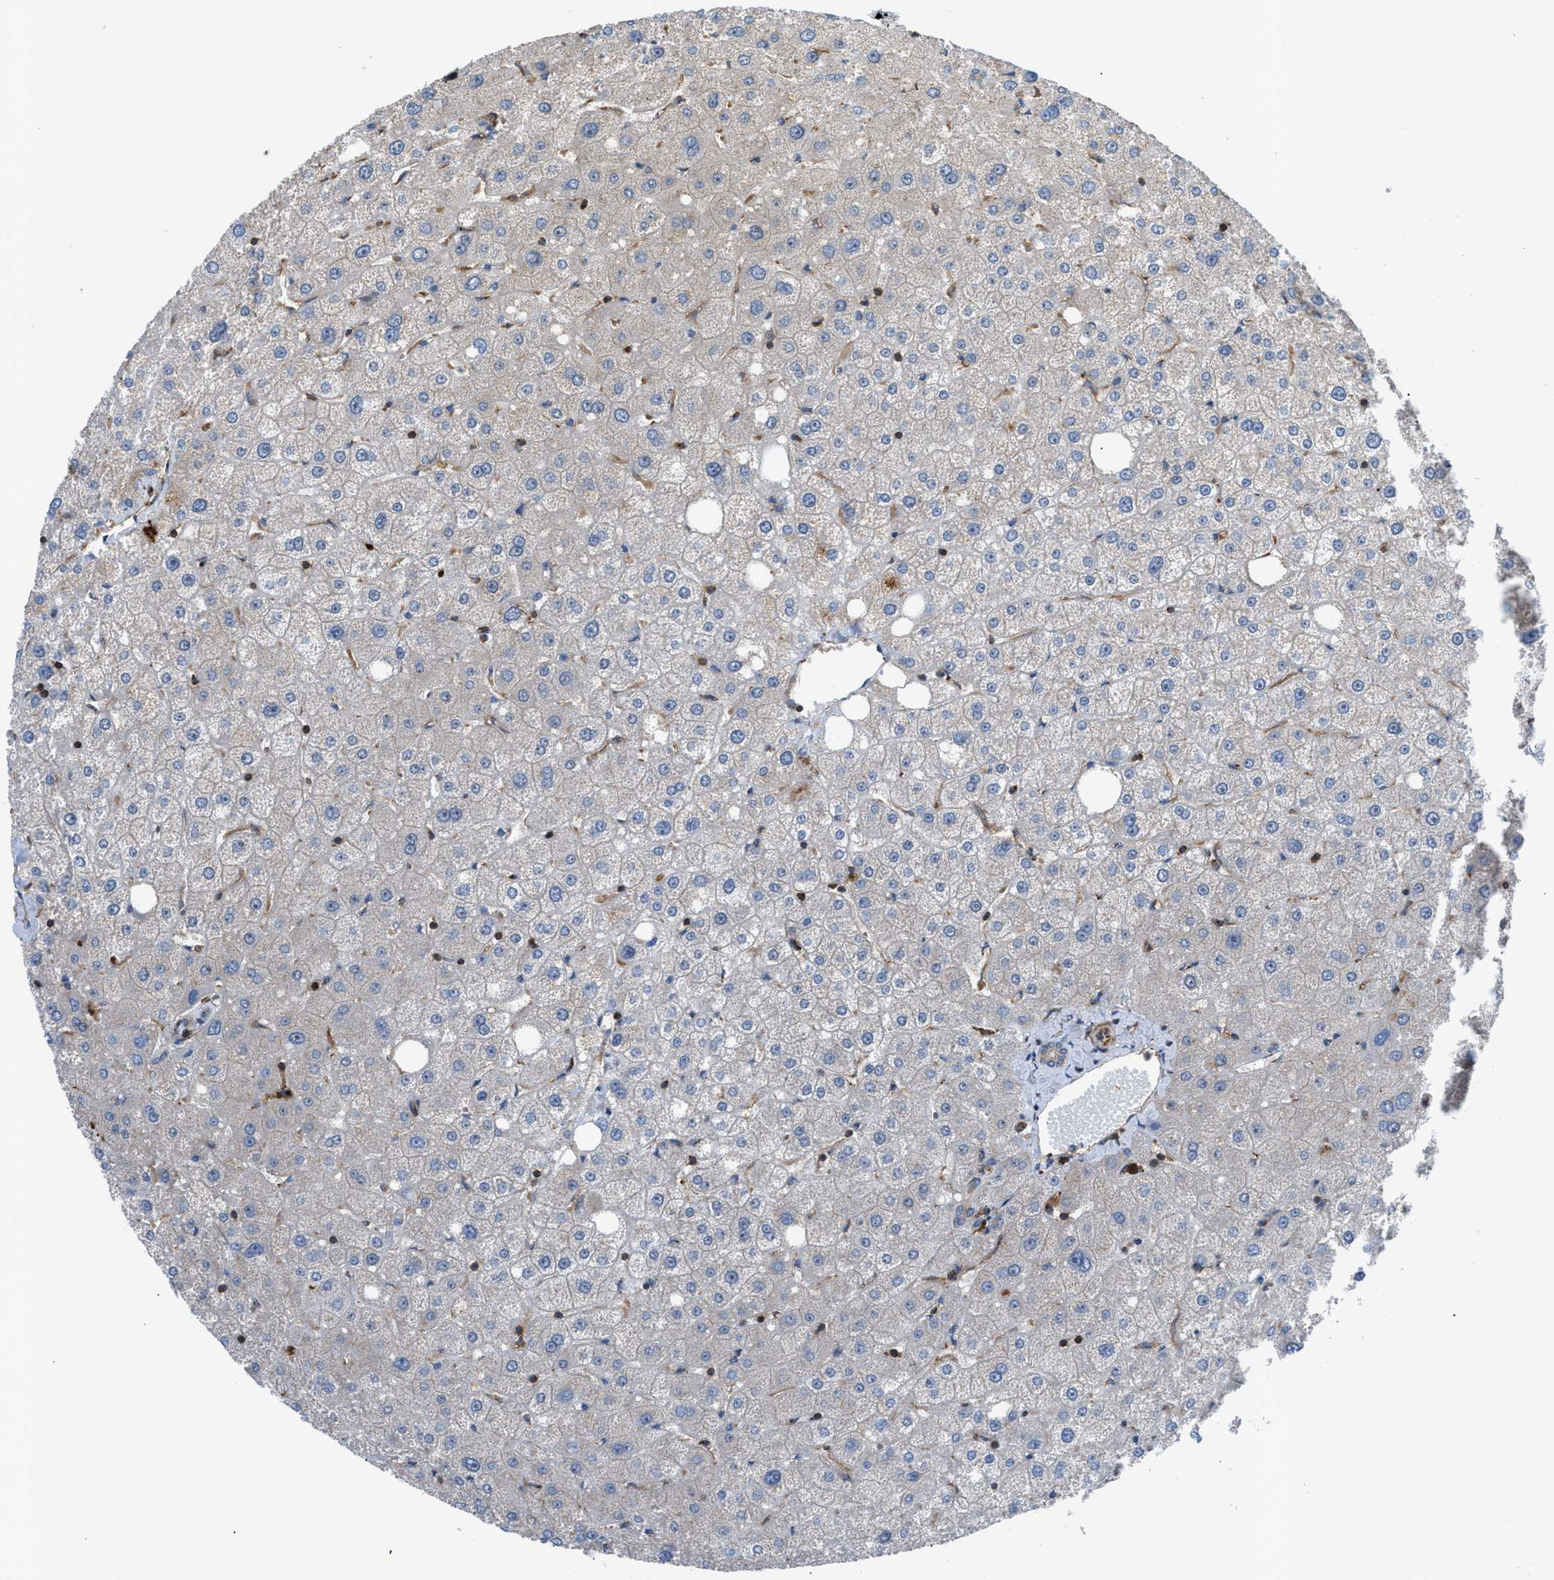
{"staining": {"intensity": "weak", "quantity": "25%-75%", "location": "cytoplasmic/membranous"}, "tissue": "liver", "cell_type": "Cholangiocytes", "image_type": "normal", "snomed": [{"axis": "morphology", "description": "Normal tissue, NOS"}, {"axis": "topography", "description": "Liver"}], "caption": "Immunohistochemical staining of benign human liver reveals weak cytoplasmic/membranous protein expression in approximately 25%-75% of cholangiocytes. Immunohistochemistry stains the protein in brown and the nuclei are stained blue.", "gene": "PTPRE", "patient": {"sex": "male", "age": 73}}